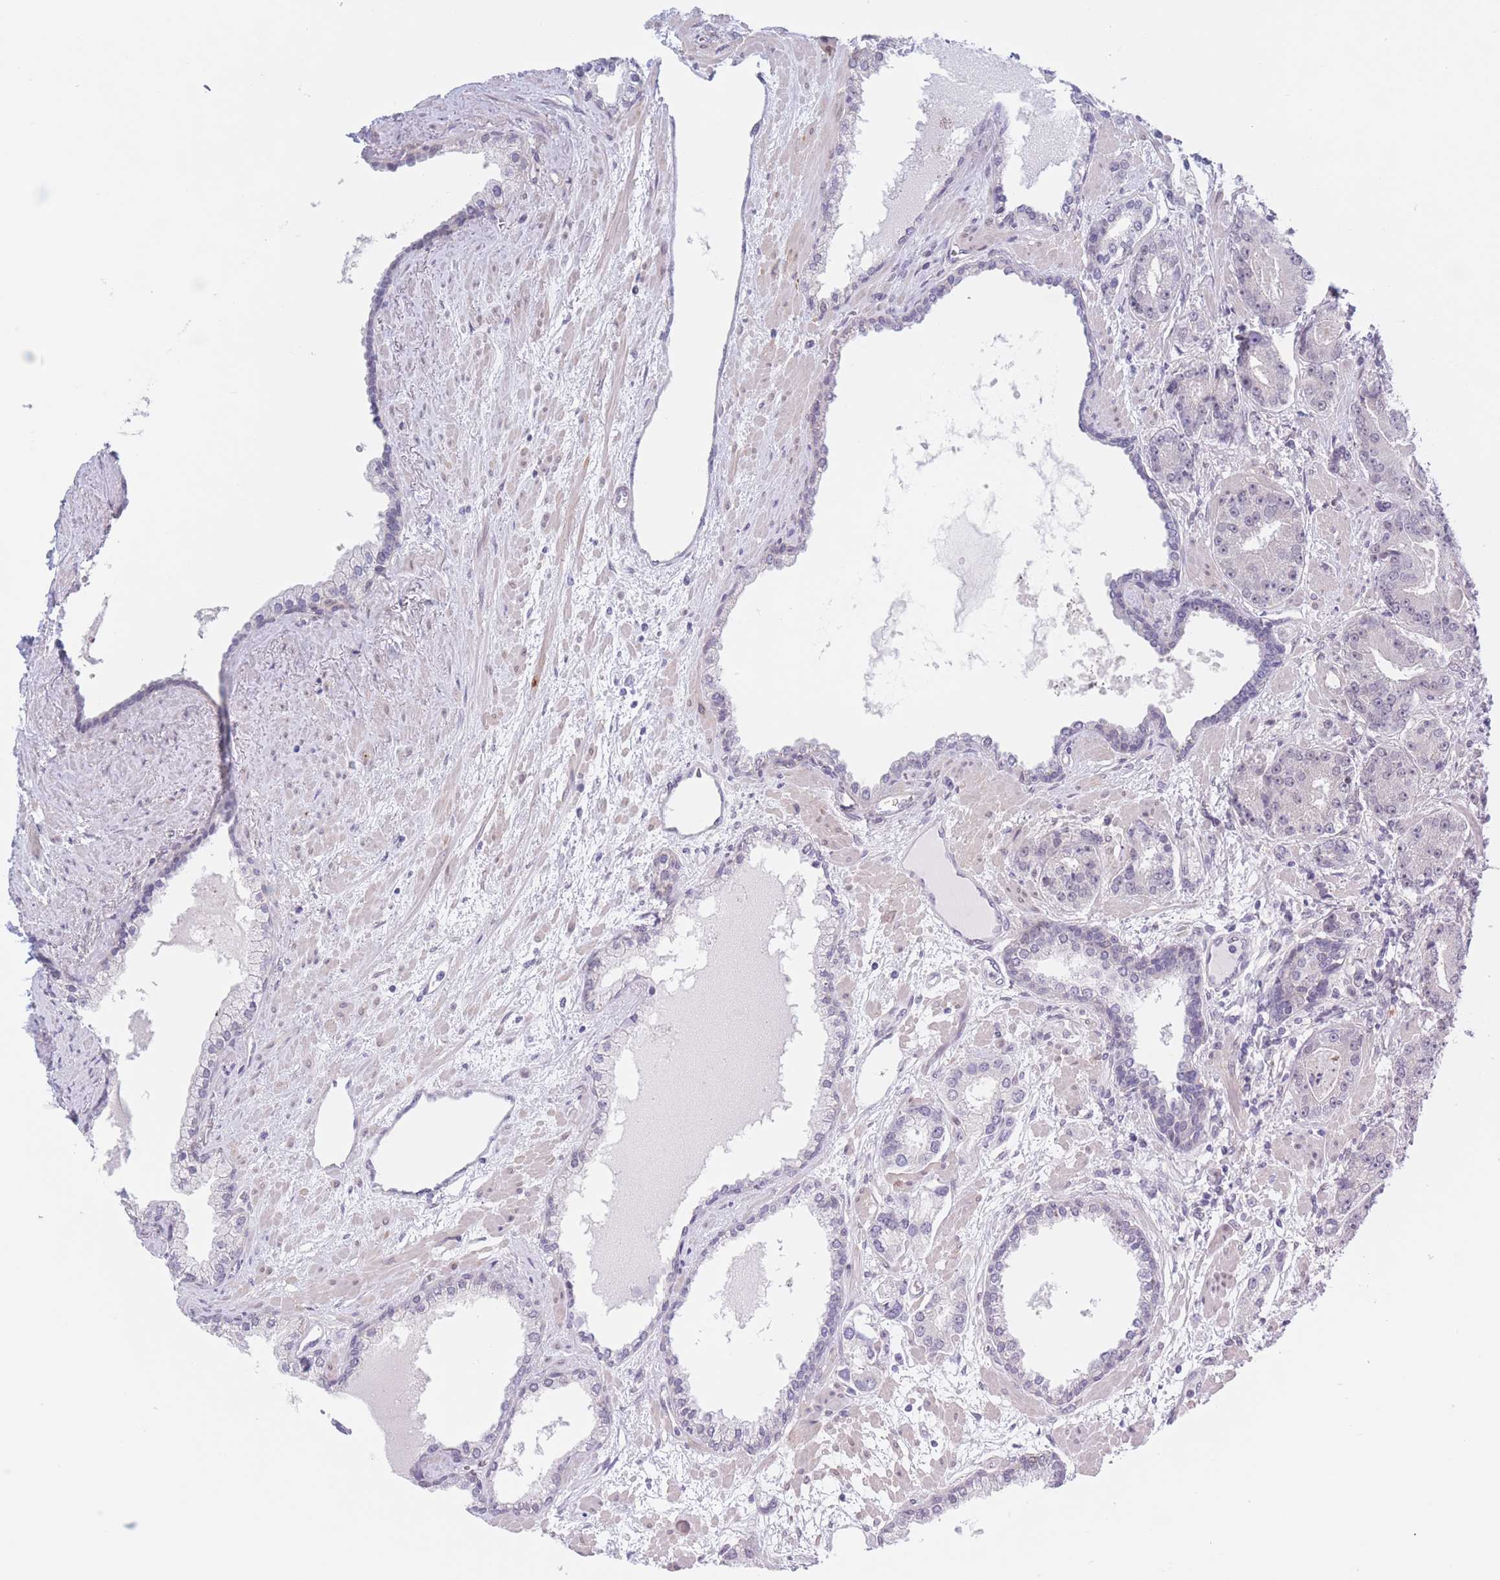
{"staining": {"intensity": "negative", "quantity": "none", "location": "none"}, "tissue": "prostate cancer", "cell_type": "Tumor cells", "image_type": "cancer", "snomed": [{"axis": "morphology", "description": "Adenocarcinoma, High grade"}, {"axis": "topography", "description": "Prostate"}], "caption": "The histopathology image reveals no significant expression in tumor cells of prostate cancer.", "gene": "PODXL", "patient": {"sex": "male", "age": 71}}